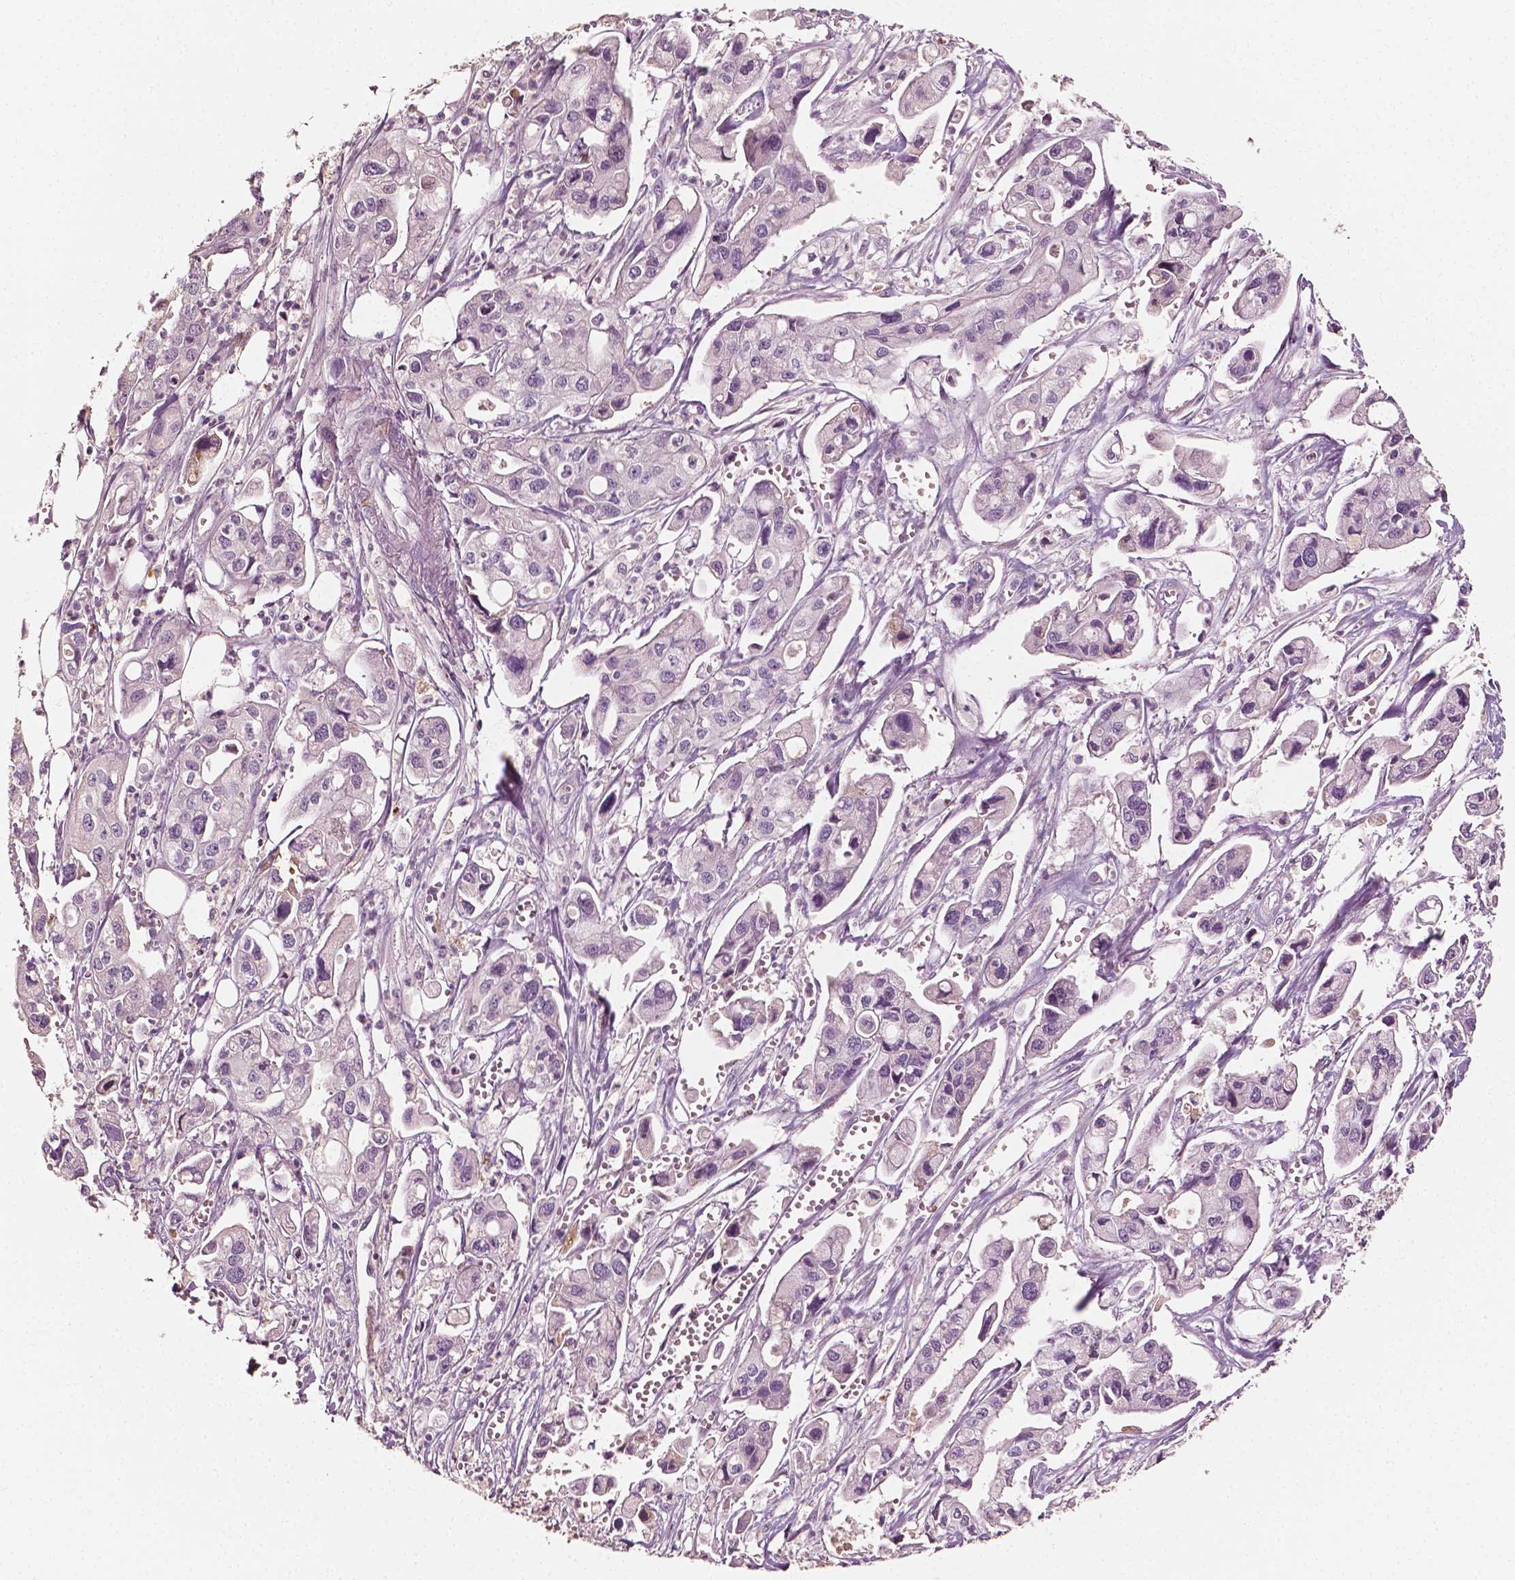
{"staining": {"intensity": "negative", "quantity": "none", "location": "none"}, "tissue": "pancreatic cancer", "cell_type": "Tumor cells", "image_type": "cancer", "snomed": [{"axis": "morphology", "description": "Adenocarcinoma, NOS"}, {"axis": "topography", "description": "Pancreas"}], "caption": "High power microscopy micrograph of an IHC image of pancreatic adenocarcinoma, revealing no significant positivity in tumor cells.", "gene": "APOA4", "patient": {"sex": "male", "age": 70}}